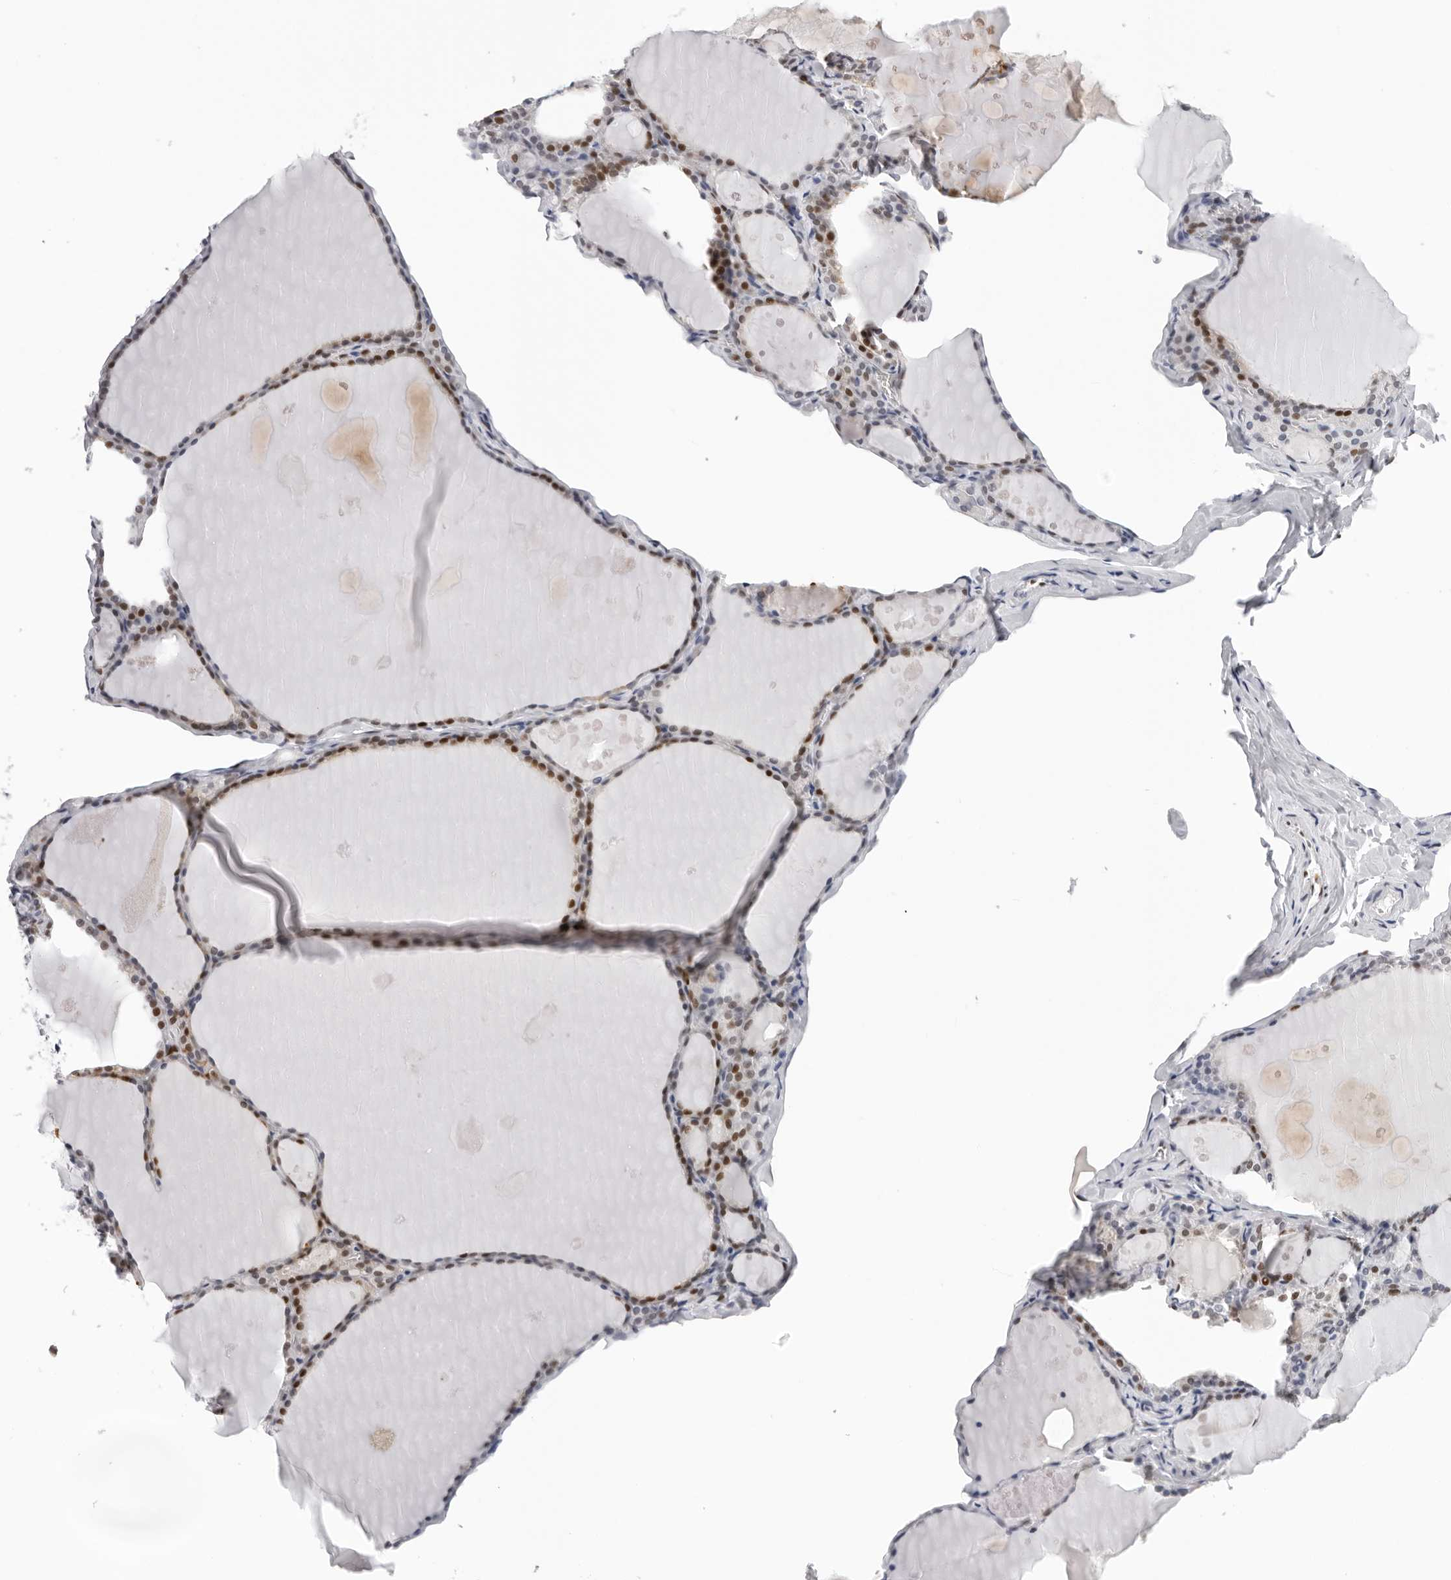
{"staining": {"intensity": "moderate", "quantity": "25%-75%", "location": "nuclear"}, "tissue": "thyroid gland", "cell_type": "Glandular cells", "image_type": "normal", "snomed": [{"axis": "morphology", "description": "Normal tissue, NOS"}, {"axis": "topography", "description": "Thyroid gland"}], "caption": "About 25%-75% of glandular cells in benign thyroid gland reveal moderate nuclear protein positivity as visualized by brown immunohistochemical staining.", "gene": "OGG1", "patient": {"sex": "male", "age": 56}}